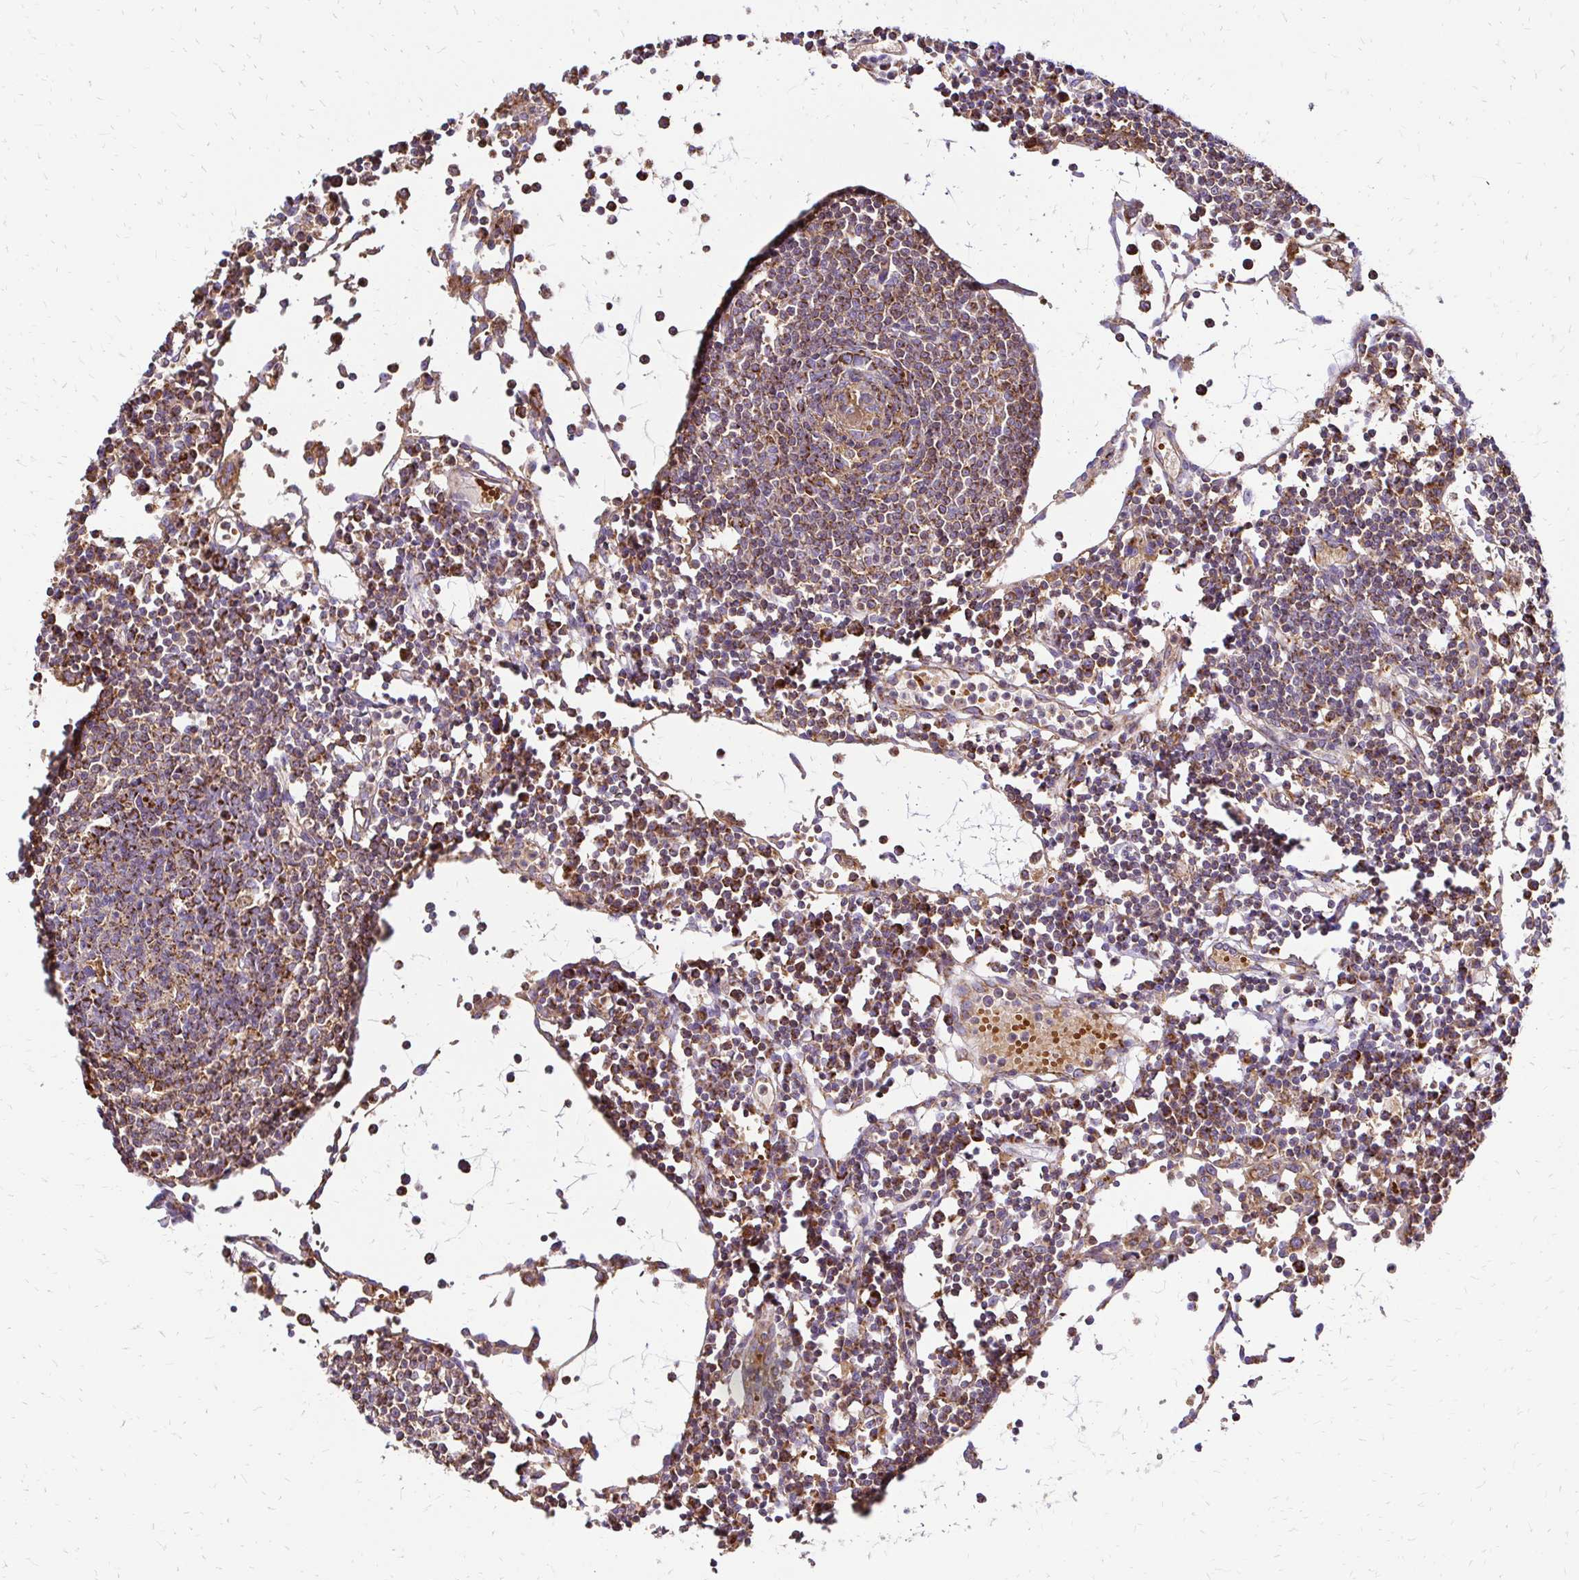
{"staining": {"intensity": "moderate", "quantity": ">75%", "location": "cytoplasmic/membranous"}, "tissue": "lymph node", "cell_type": "Germinal center cells", "image_type": "normal", "snomed": [{"axis": "morphology", "description": "Normal tissue, NOS"}, {"axis": "topography", "description": "Lymph node"}], "caption": "A histopathology image of human lymph node stained for a protein reveals moderate cytoplasmic/membranous brown staining in germinal center cells.", "gene": "MRPL13", "patient": {"sex": "female", "age": 78}}